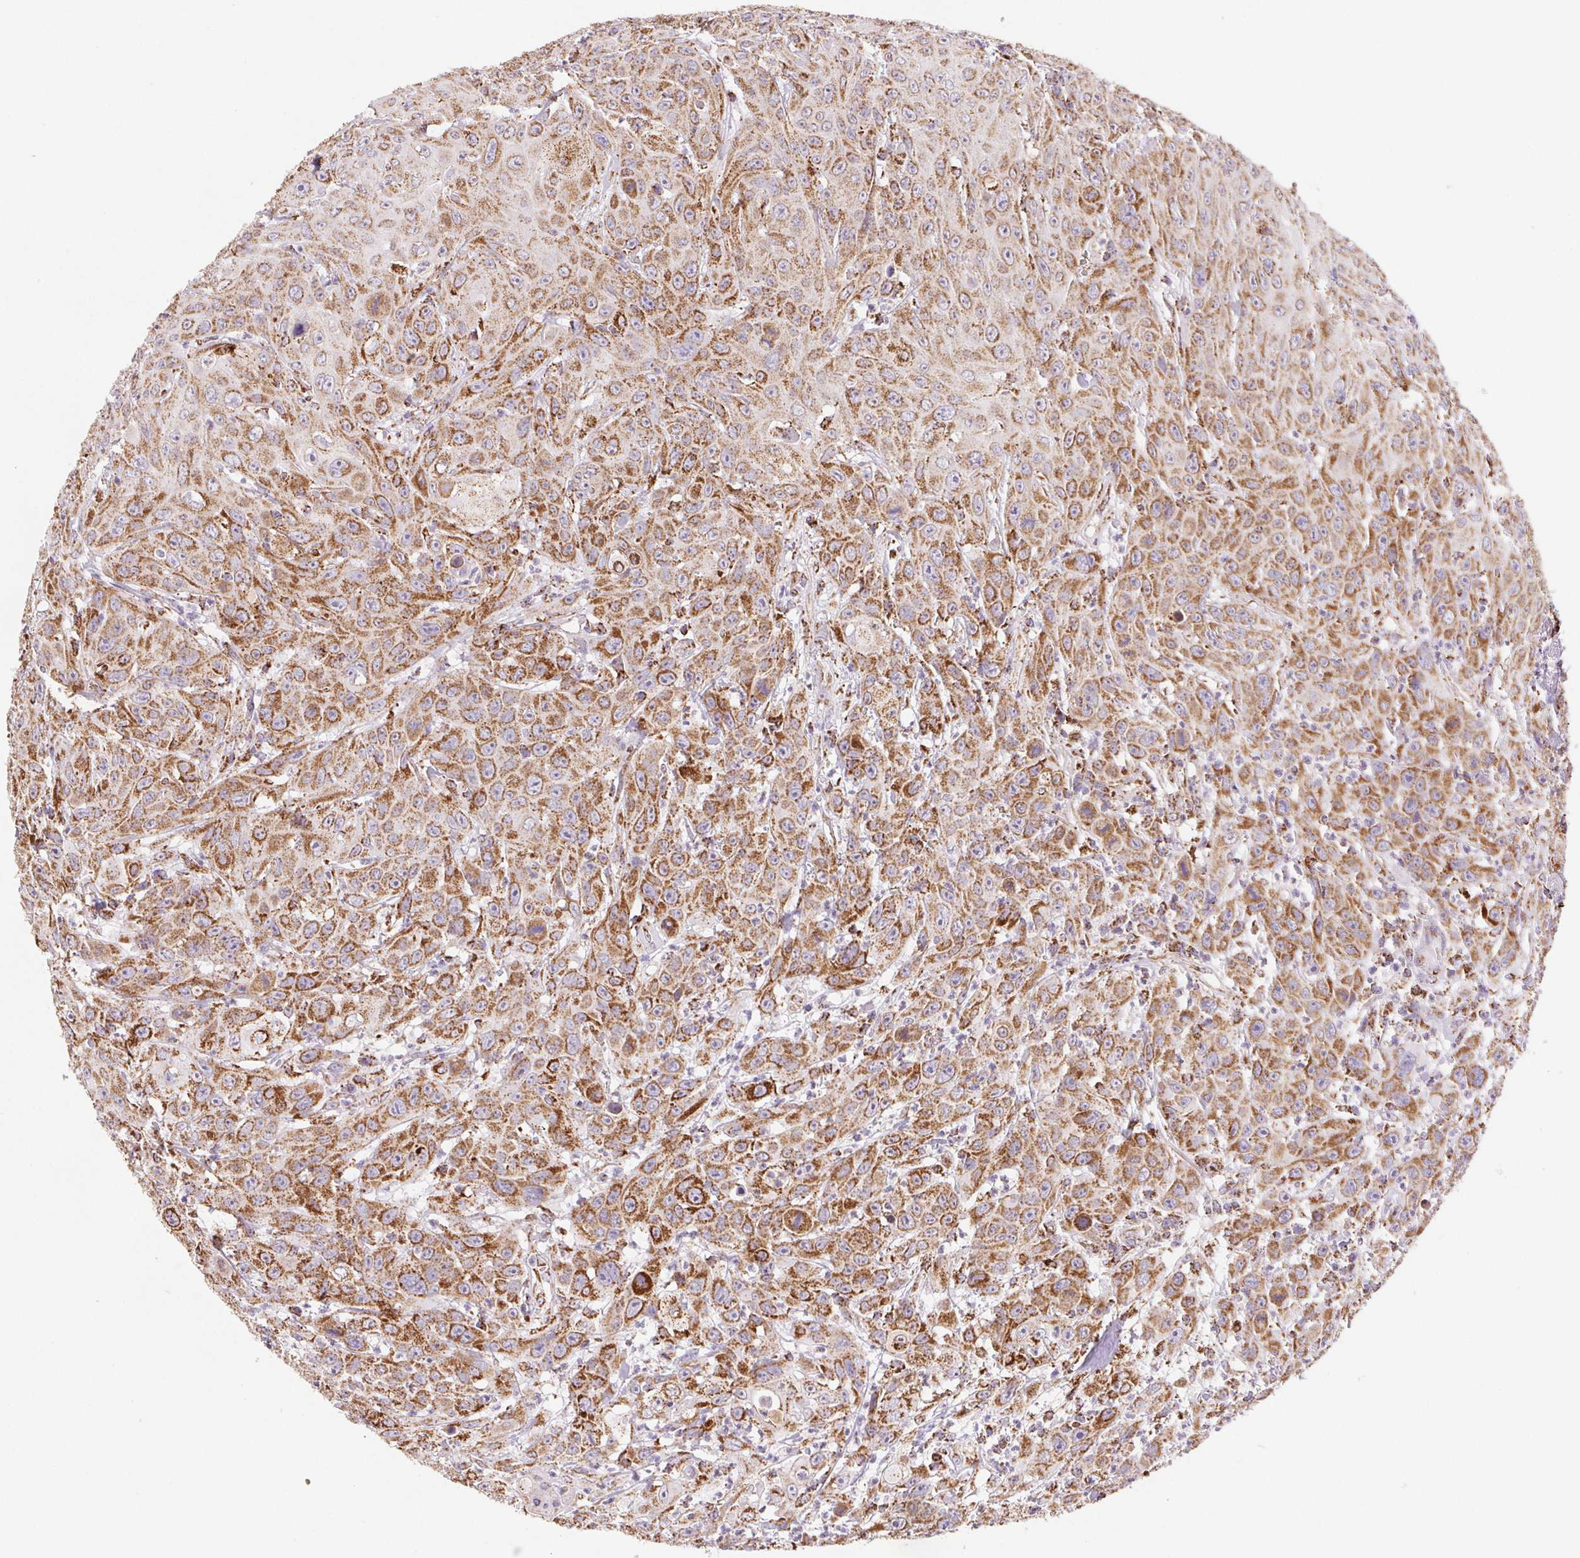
{"staining": {"intensity": "moderate", "quantity": ">75%", "location": "cytoplasmic/membranous"}, "tissue": "head and neck cancer", "cell_type": "Tumor cells", "image_type": "cancer", "snomed": [{"axis": "morphology", "description": "Squamous cell carcinoma, NOS"}, {"axis": "topography", "description": "Skin"}, {"axis": "topography", "description": "Head-Neck"}], "caption": "Immunohistochemical staining of head and neck cancer shows moderate cytoplasmic/membranous protein positivity in about >75% of tumor cells. The protein of interest is shown in brown color, while the nuclei are stained blue.", "gene": "NIPSNAP2", "patient": {"sex": "male", "age": 80}}